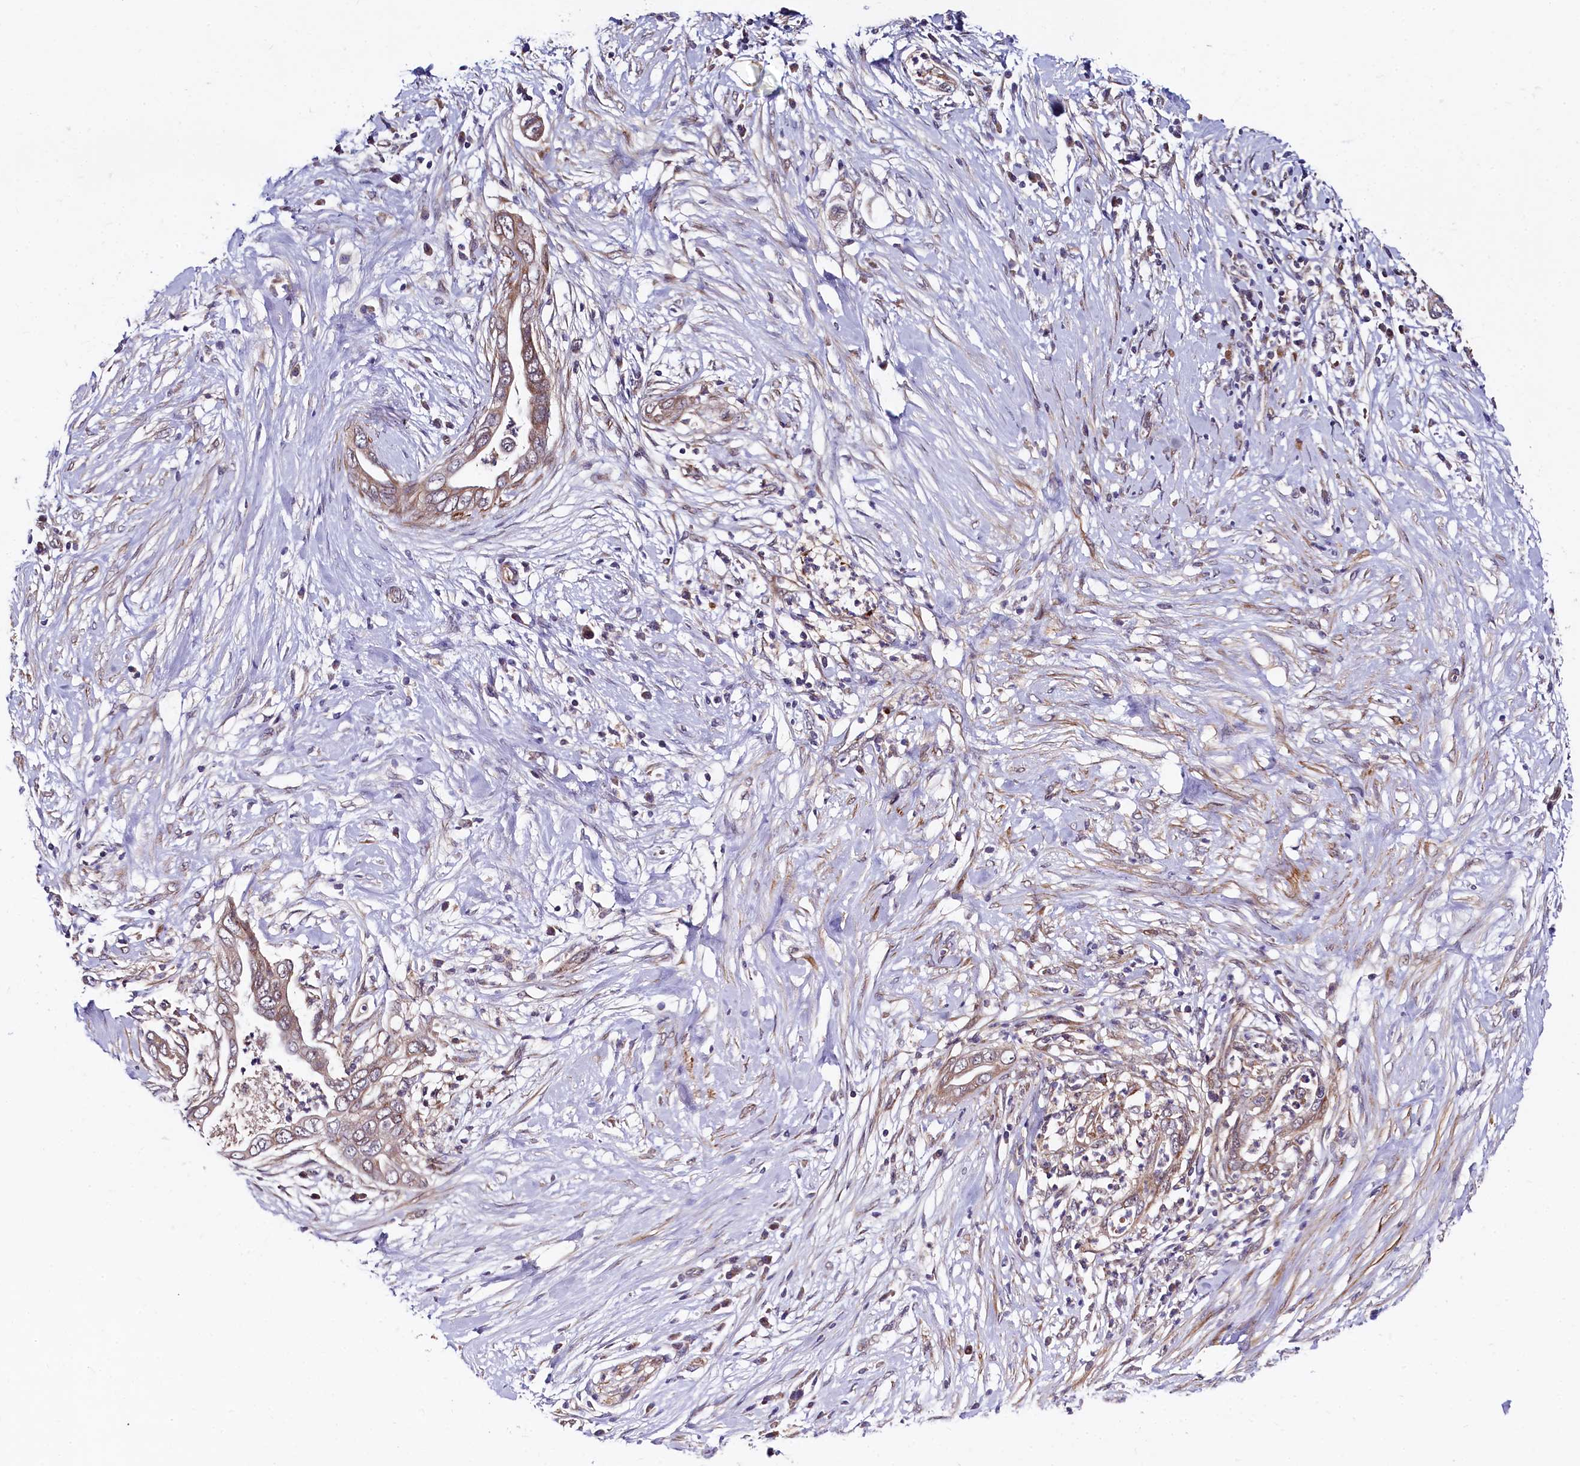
{"staining": {"intensity": "moderate", "quantity": ">75%", "location": "cytoplasmic/membranous"}, "tissue": "pancreatic cancer", "cell_type": "Tumor cells", "image_type": "cancer", "snomed": [{"axis": "morphology", "description": "Adenocarcinoma, NOS"}, {"axis": "topography", "description": "Pancreas"}], "caption": "Pancreatic cancer (adenocarcinoma) tissue exhibits moderate cytoplasmic/membranous staining in approximately >75% of tumor cells, visualized by immunohistochemistry.", "gene": "SPRYD3", "patient": {"sex": "male", "age": 75}}